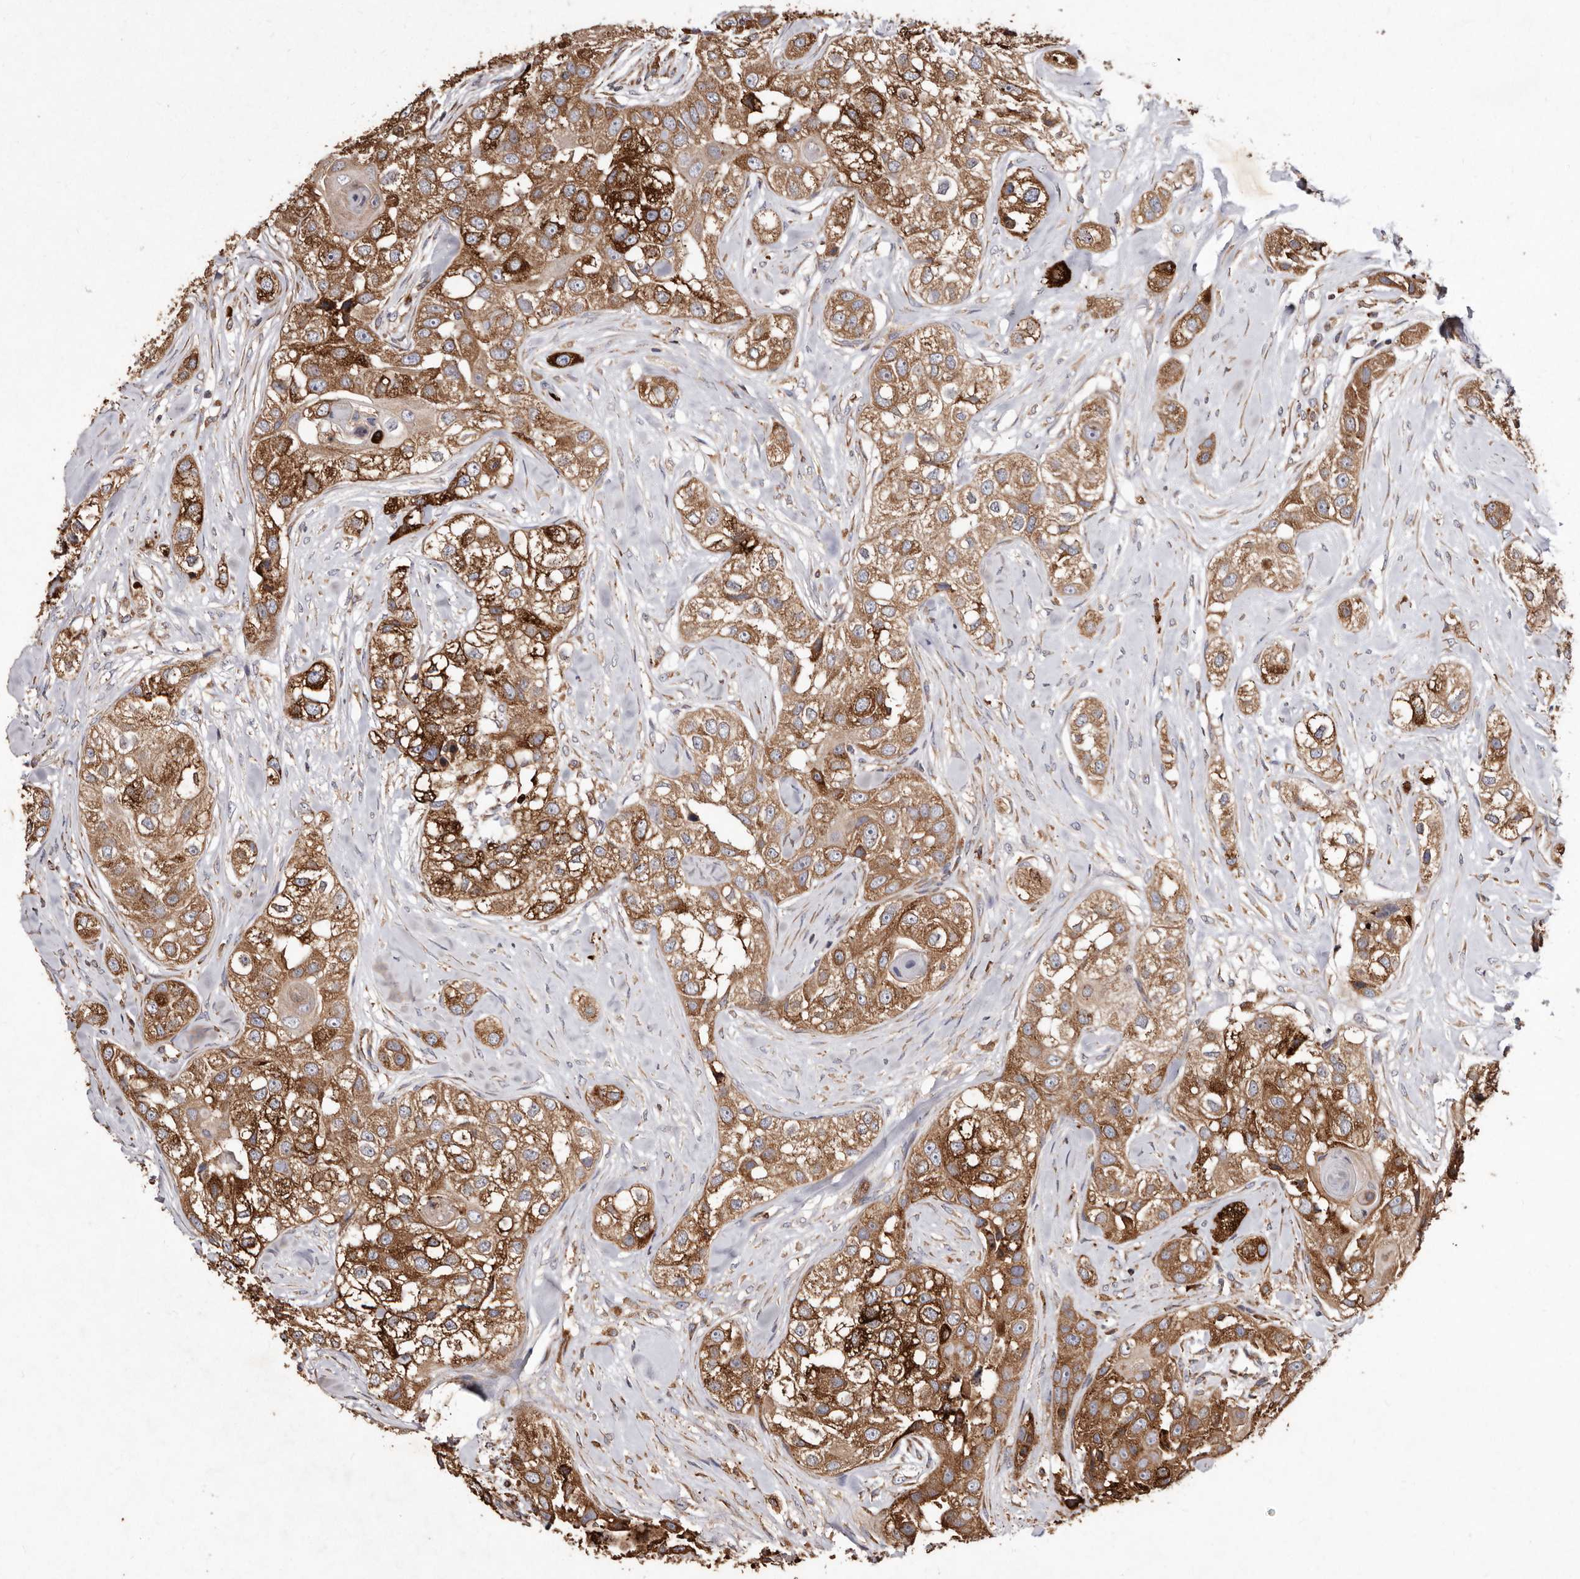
{"staining": {"intensity": "moderate", "quantity": ">75%", "location": "cytoplasmic/membranous"}, "tissue": "head and neck cancer", "cell_type": "Tumor cells", "image_type": "cancer", "snomed": [{"axis": "morphology", "description": "Normal tissue, NOS"}, {"axis": "morphology", "description": "Squamous cell carcinoma, NOS"}, {"axis": "topography", "description": "Skeletal muscle"}, {"axis": "topography", "description": "Head-Neck"}], "caption": "Head and neck squamous cell carcinoma was stained to show a protein in brown. There is medium levels of moderate cytoplasmic/membranous expression in about >75% of tumor cells.", "gene": "STEAP2", "patient": {"sex": "male", "age": 51}}